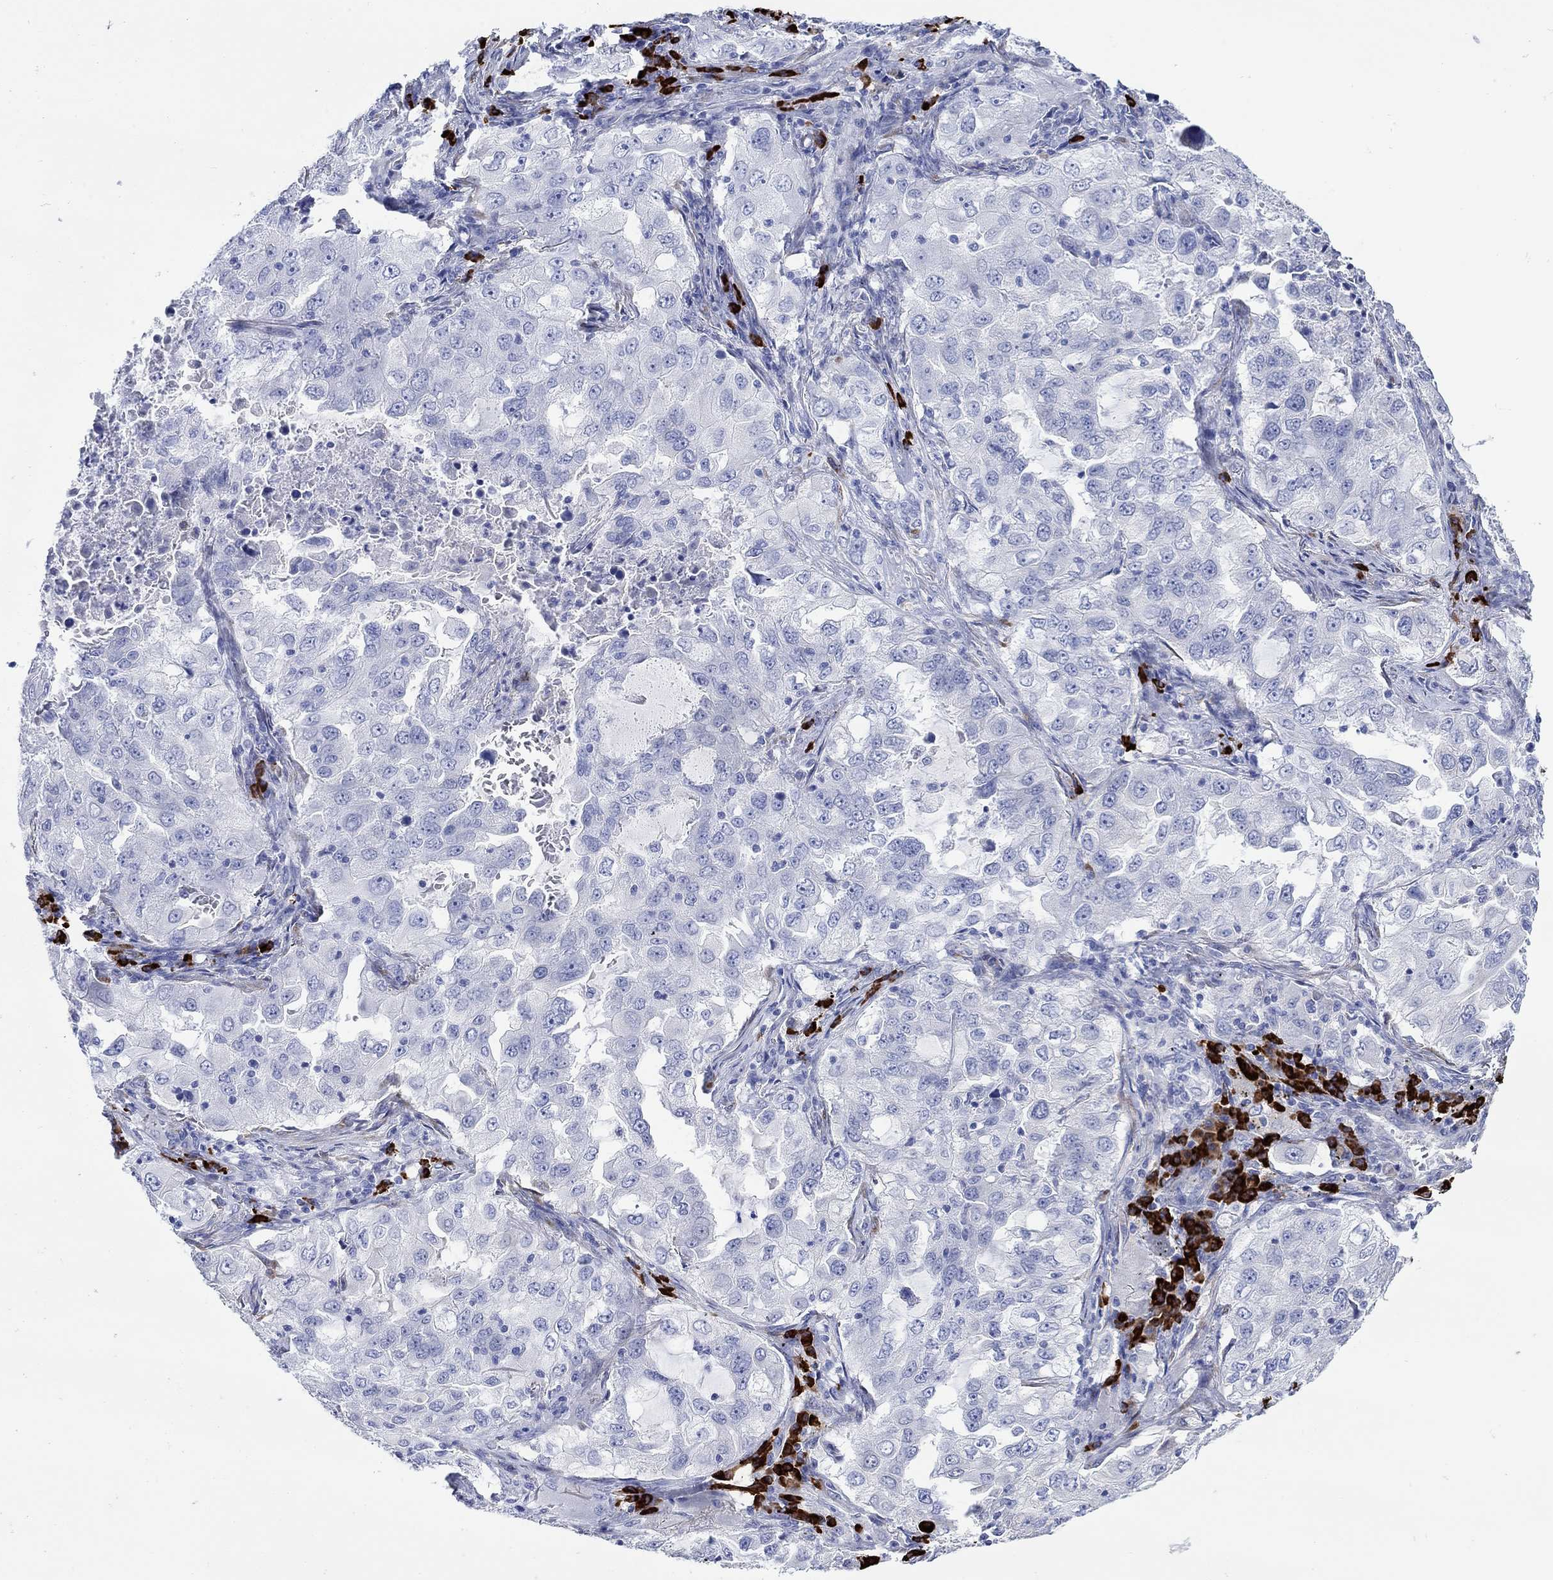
{"staining": {"intensity": "negative", "quantity": "none", "location": "none"}, "tissue": "lung cancer", "cell_type": "Tumor cells", "image_type": "cancer", "snomed": [{"axis": "morphology", "description": "Adenocarcinoma, NOS"}, {"axis": "topography", "description": "Lung"}], "caption": "IHC image of neoplastic tissue: lung cancer stained with DAB (3,3'-diaminobenzidine) displays no significant protein staining in tumor cells.", "gene": "P2RY6", "patient": {"sex": "female", "age": 61}}